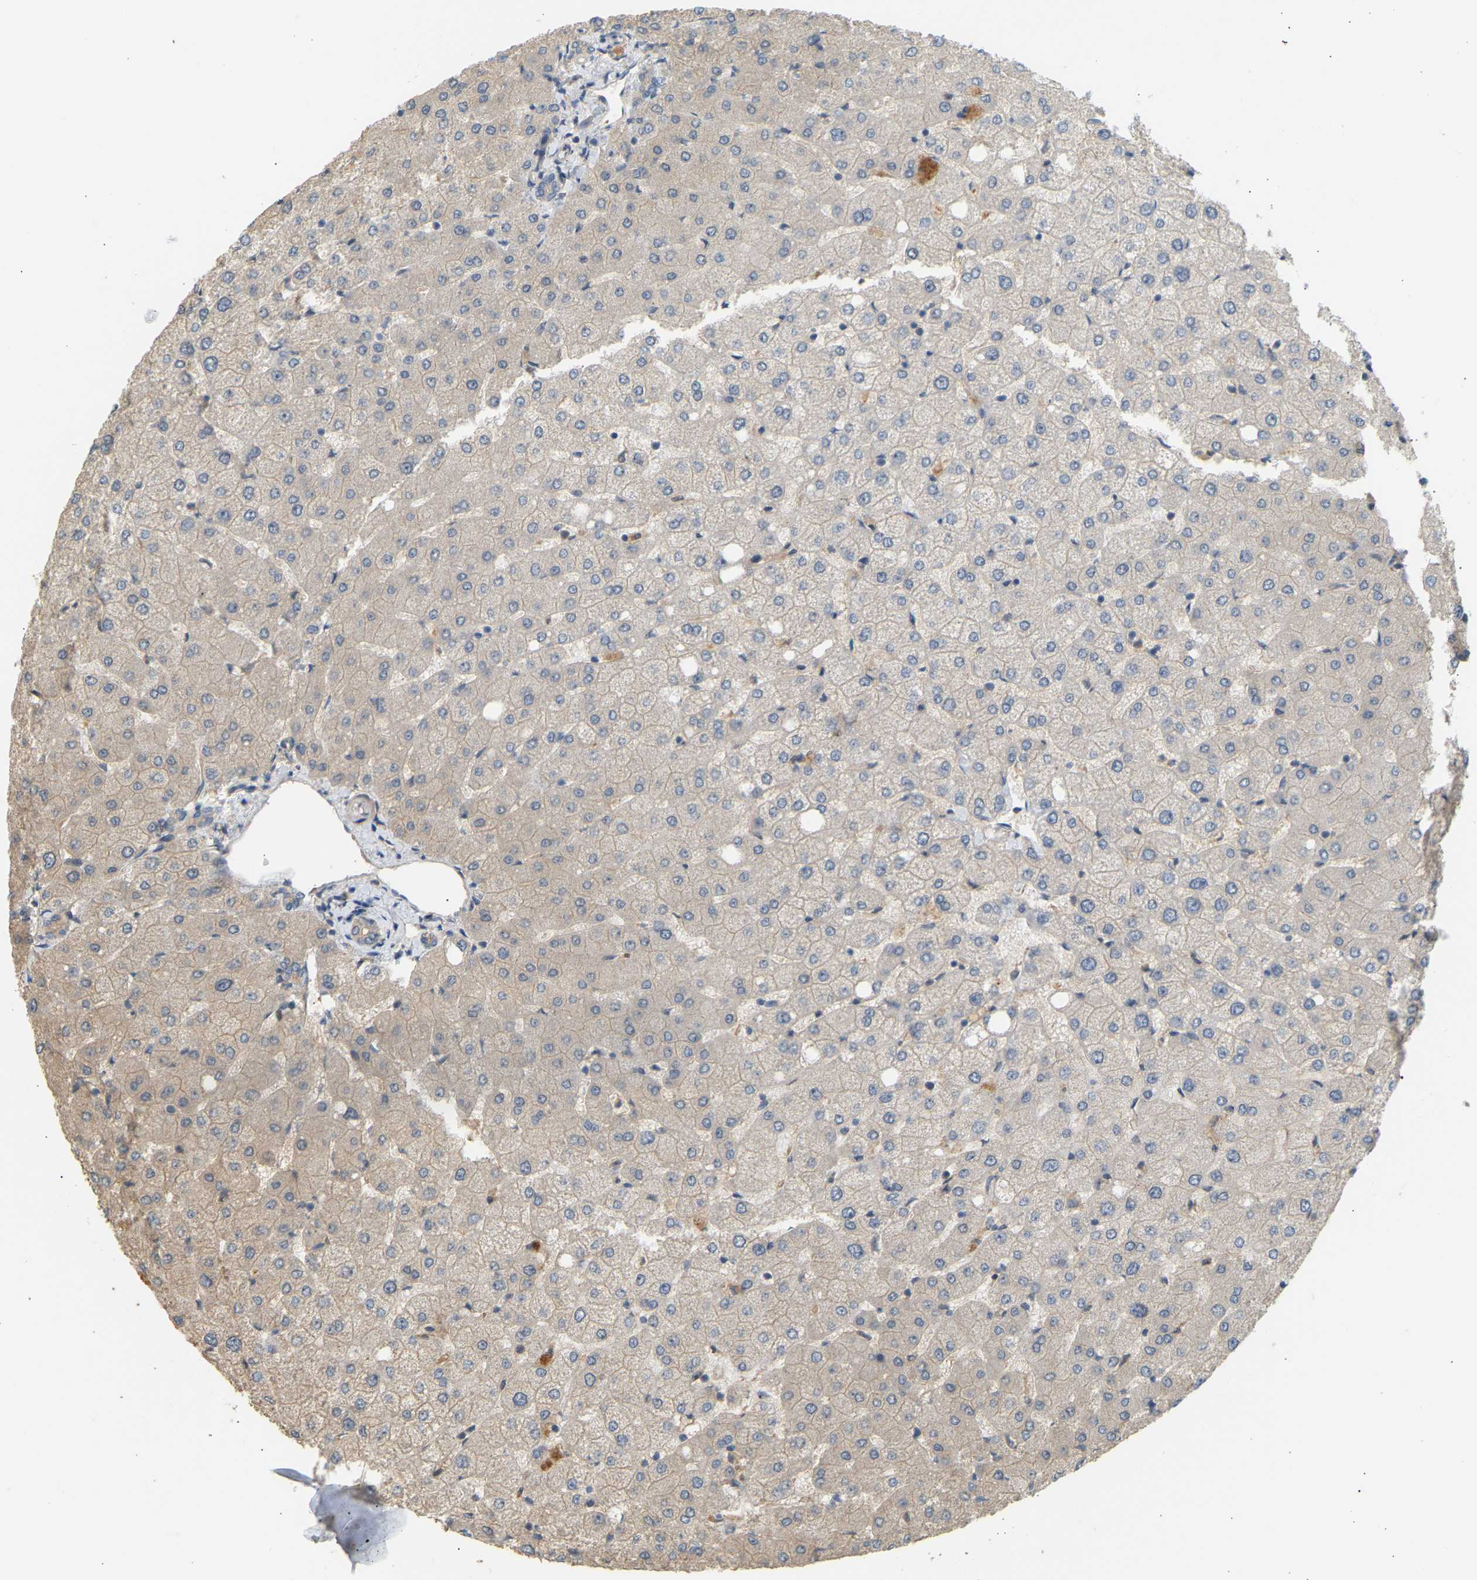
{"staining": {"intensity": "weak", "quantity": ">75%", "location": "cytoplasmic/membranous"}, "tissue": "liver", "cell_type": "Cholangiocytes", "image_type": "normal", "snomed": [{"axis": "morphology", "description": "Normal tissue, NOS"}, {"axis": "topography", "description": "Liver"}], "caption": "The photomicrograph demonstrates a brown stain indicating the presence of a protein in the cytoplasmic/membranous of cholangiocytes in liver. (DAB (3,3'-diaminobenzidine) = brown stain, brightfield microscopy at high magnification).", "gene": "RGL1", "patient": {"sex": "female", "age": 54}}